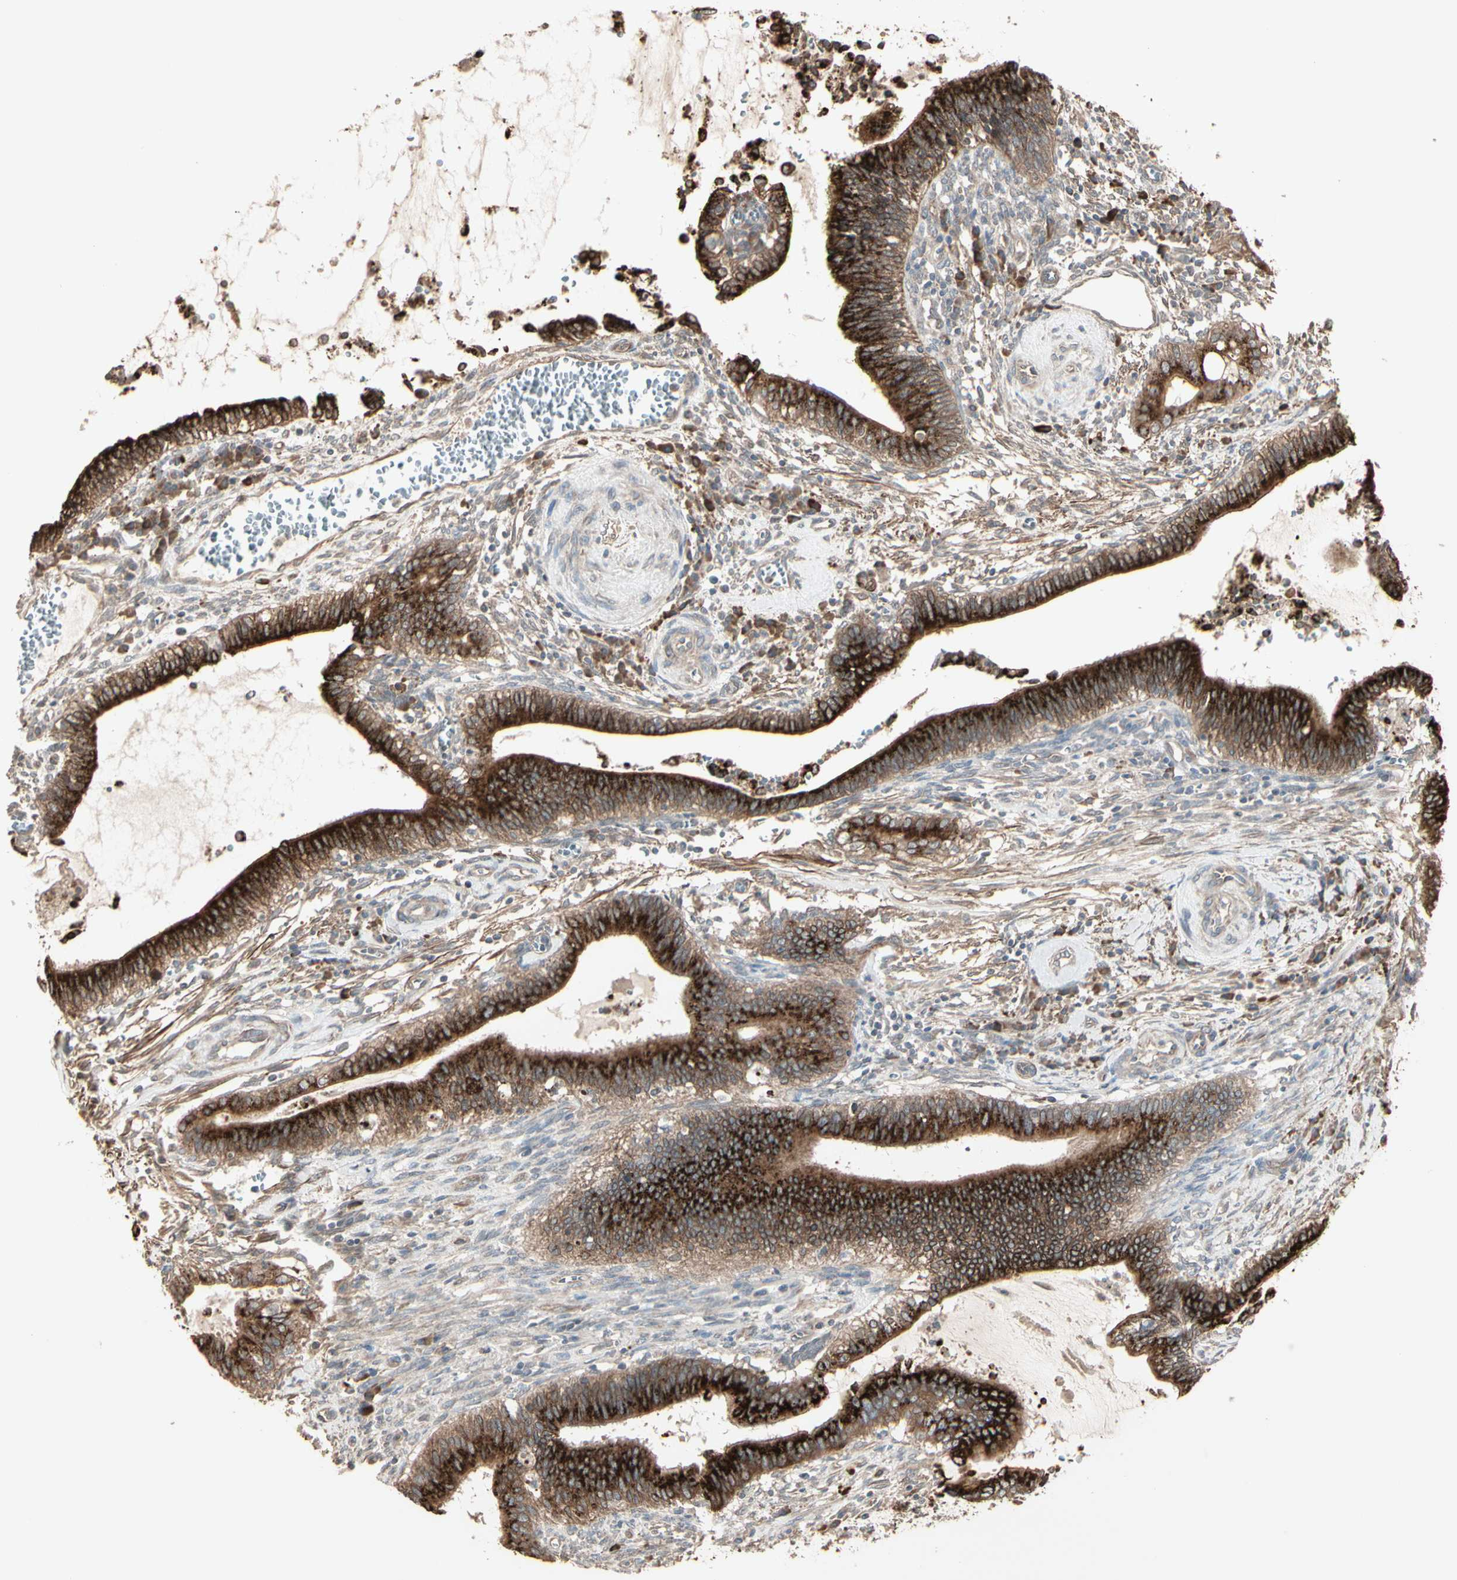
{"staining": {"intensity": "strong", "quantity": ">75%", "location": "cytoplasmic/membranous"}, "tissue": "cervical cancer", "cell_type": "Tumor cells", "image_type": "cancer", "snomed": [{"axis": "morphology", "description": "Adenocarcinoma, NOS"}, {"axis": "topography", "description": "Cervix"}], "caption": "The immunohistochemical stain shows strong cytoplasmic/membranous staining in tumor cells of cervical adenocarcinoma tissue.", "gene": "GALNT3", "patient": {"sex": "female", "age": 44}}